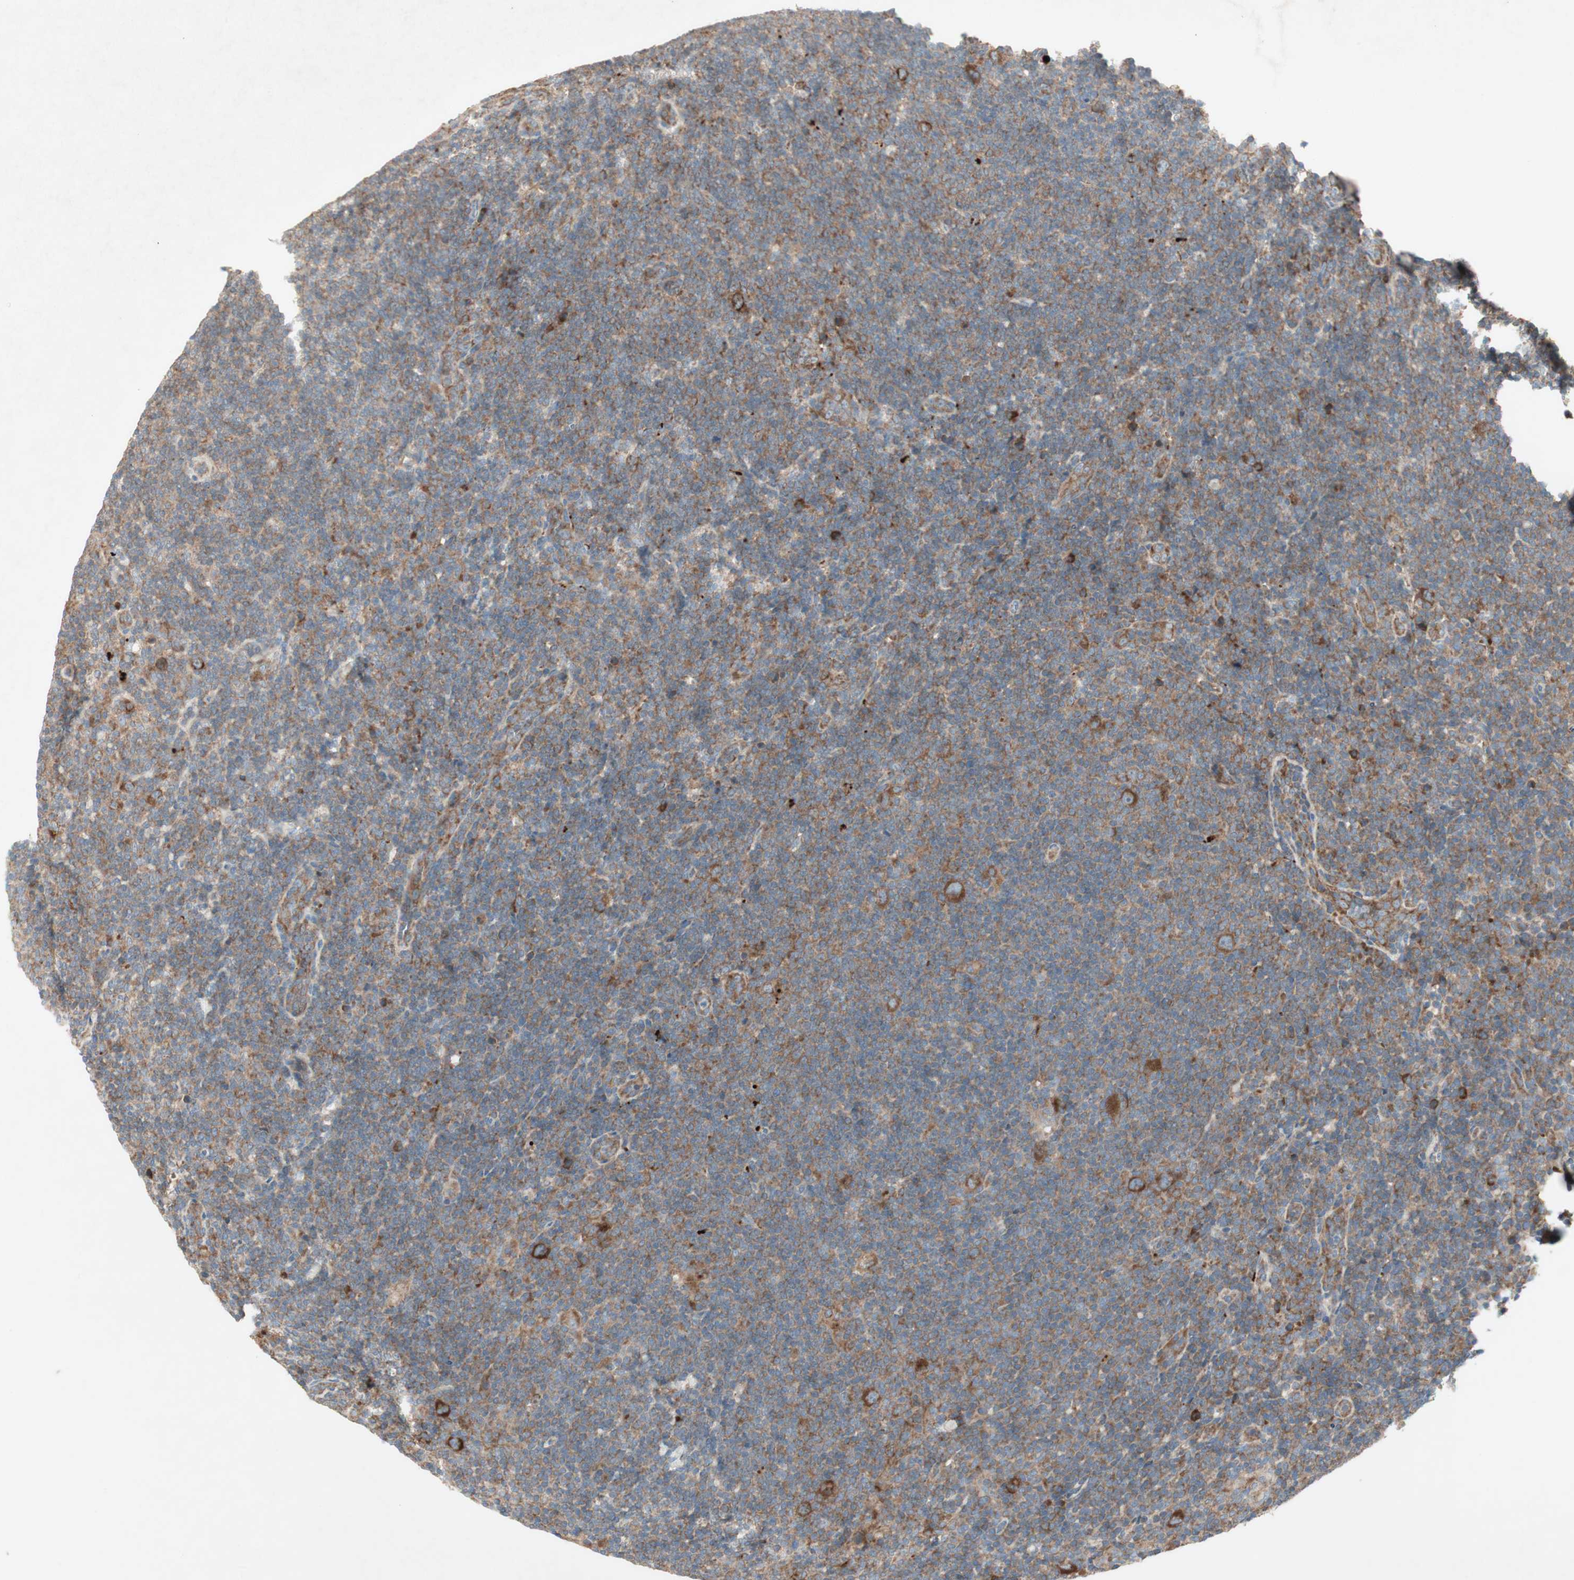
{"staining": {"intensity": "moderate", "quantity": ">75%", "location": "cytoplasmic/membranous"}, "tissue": "lymphoma", "cell_type": "Tumor cells", "image_type": "cancer", "snomed": [{"axis": "morphology", "description": "Hodgkin's disease, NOS"}, {"axis": "topography", "description": "Lymph node"}], "caption": "Moderate cytoplasmic/membranous staining is present in approximately >75% of tumor cells in lymphoma. (brown staining indicates protein expression, while blue staining denotes nuclei).", "gene": "RPL23", "patient": {"sex": "female", "age": 57}}